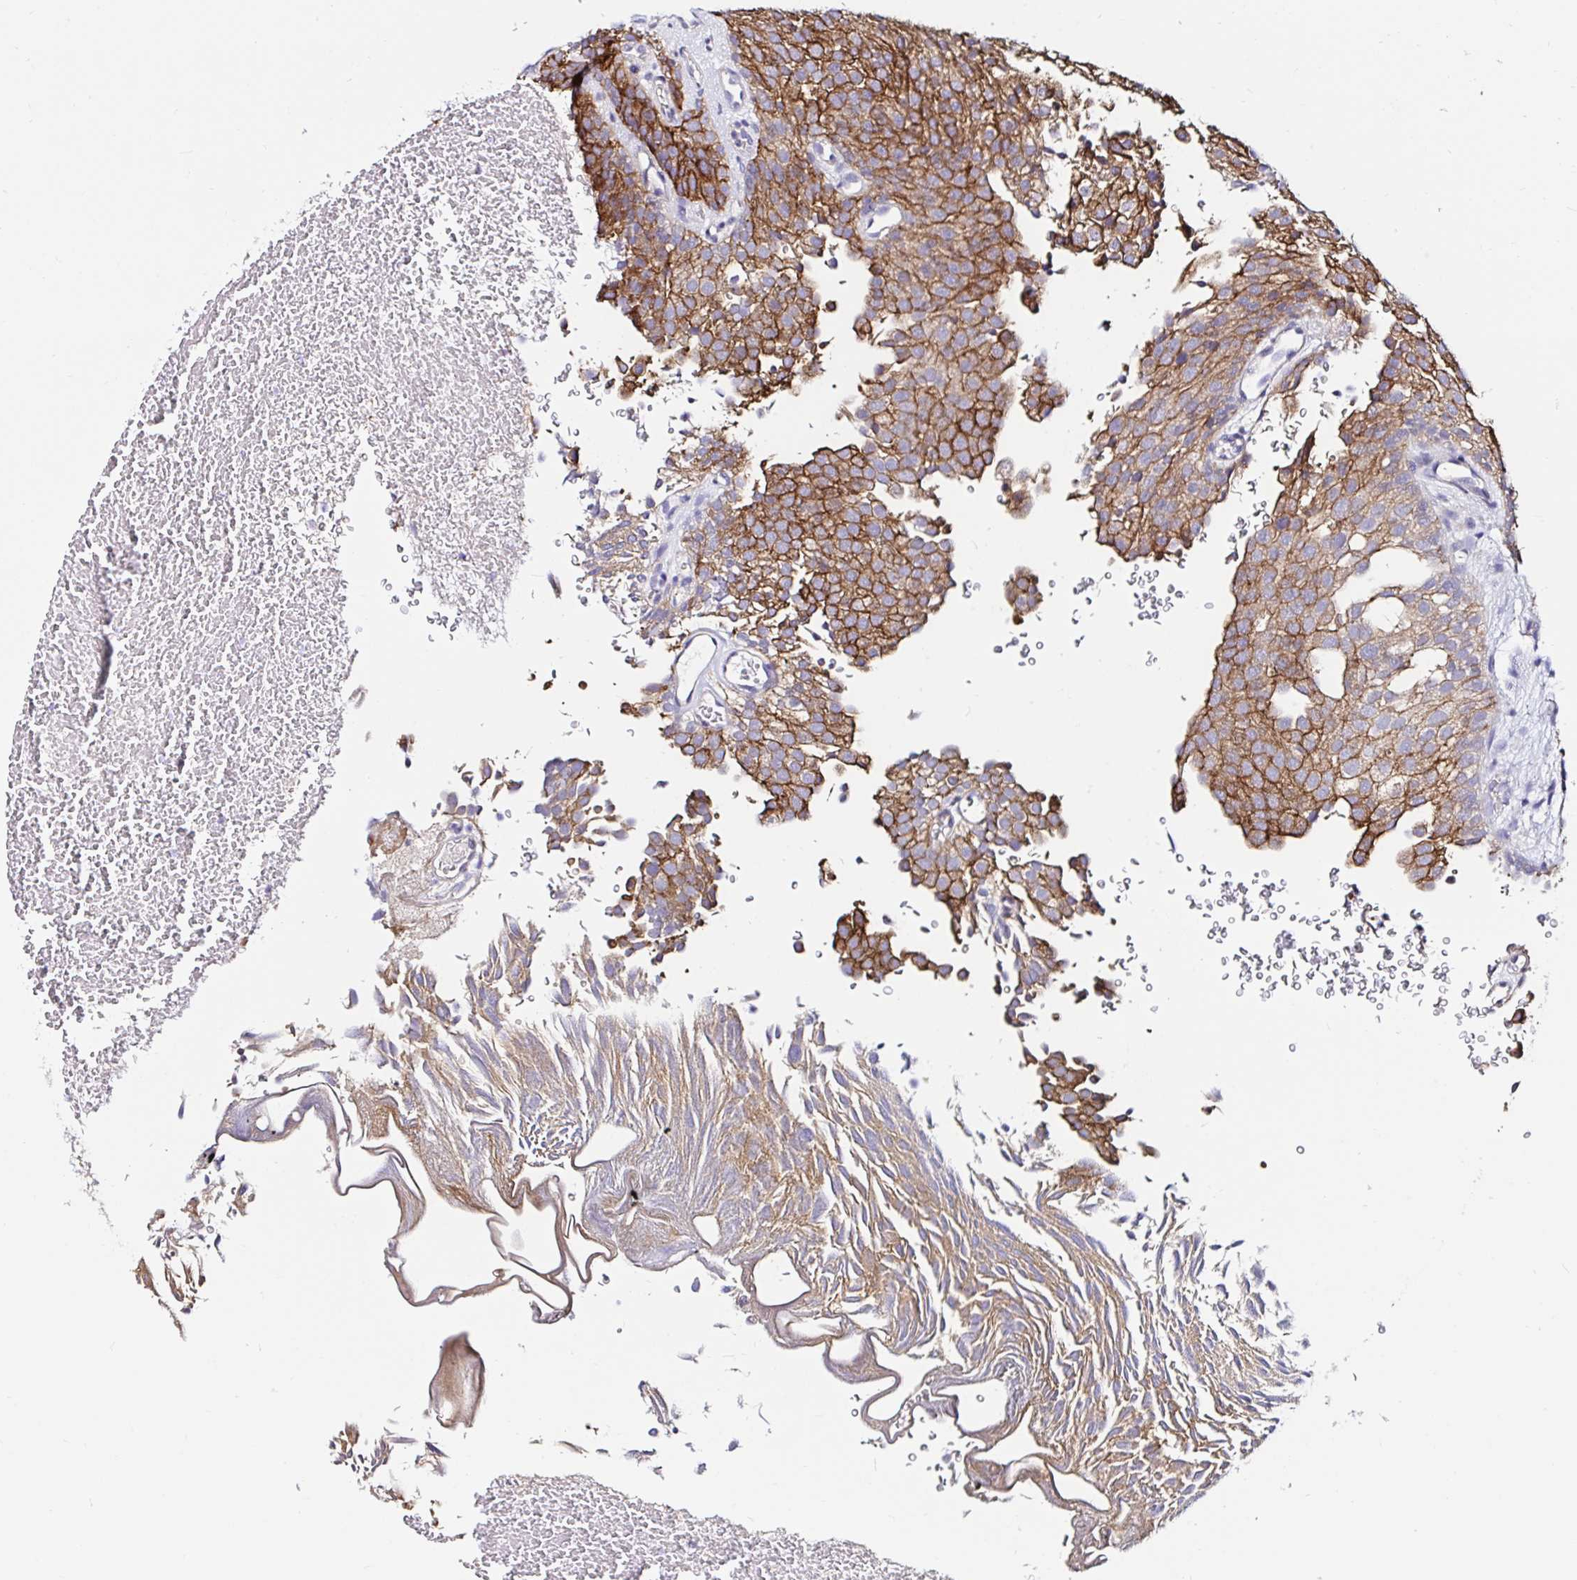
{"staining": {"intensity": "moderate", "quantity": ">75%", "location": "cytoplasmic/membranous"}, "tissue": "urothelial cancer", "cell_type": "Tumor cells", "image_type": "cancer", "snomed": [{"axis": "morphology", "description": "Urothelial carcinoma, Low grade"}, {"axis": "topography", "description": "Urinary bladder"}], "caption": "Moderate cytoplasmic/membranous staining is seen in about >75% of tumor cells in low-grade urothelial carcinoma. The staining was performed using DAB (3,3'-diaminobenzidine) to visualize the protein expression in brown, while the nuclei were stained in blue with hematoxylin (Magnification: 20x).", "gene": "VSIG2", "patient": {"sex": "male", "age": 78}}